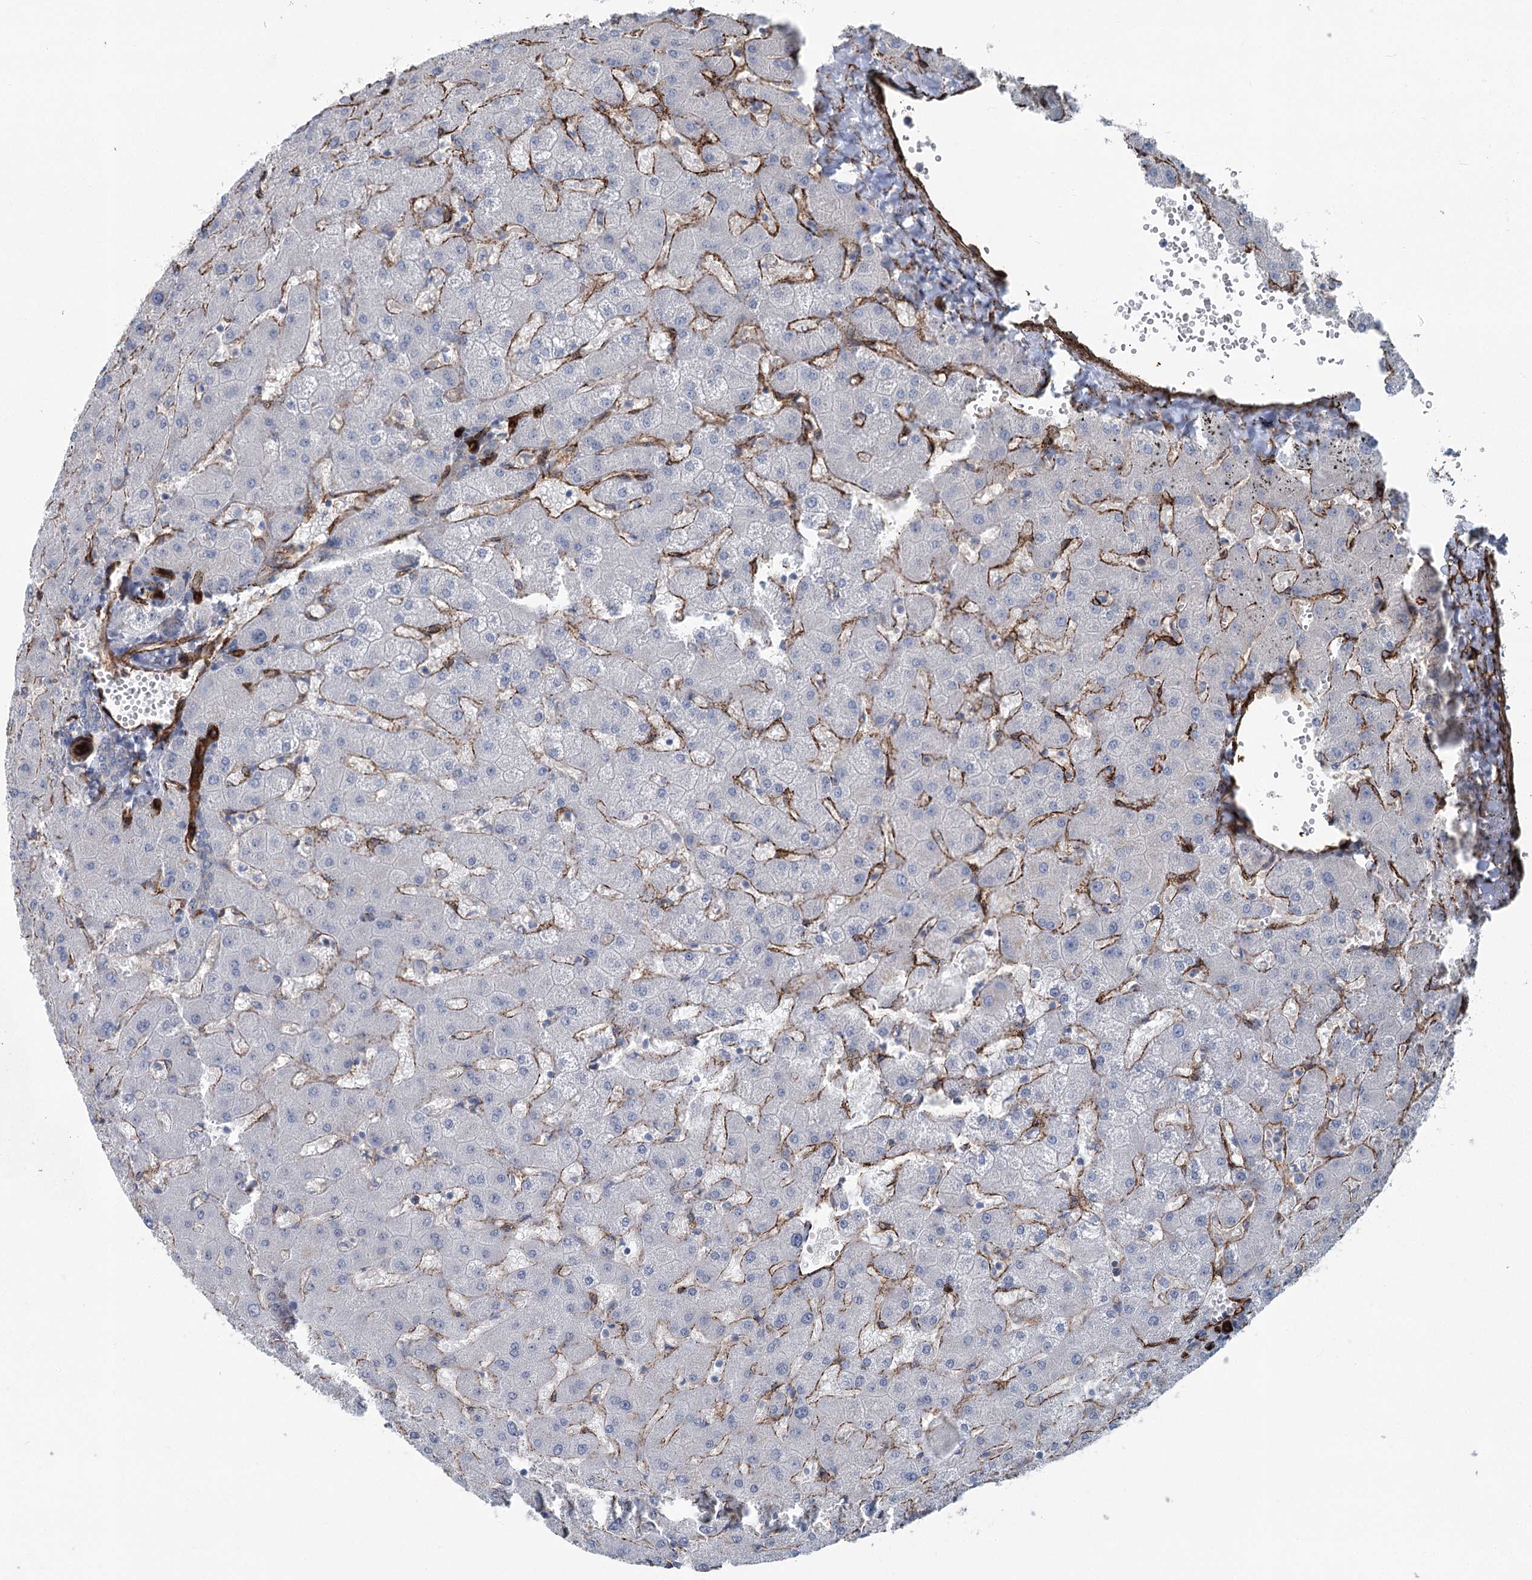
{"staining": {"intensity": "negative", "quantity": "none", "location": "none"}, "tissue": "liver", "cell_type": "Cholangiocytes", "image_type": "normal", "snomed": [{"axis": "morphology", "description": "Normal tissue, NOS"}, {"axis": "topography", "description": "Liver"}], "caption": "Immunohistochemistry photomicrograph of benign liver: human liver stained with DAB displays no significant protein expression in cholangiocytes.", "gene": "IQSEC1", "patient": {"sex": "female", "age": 63}}